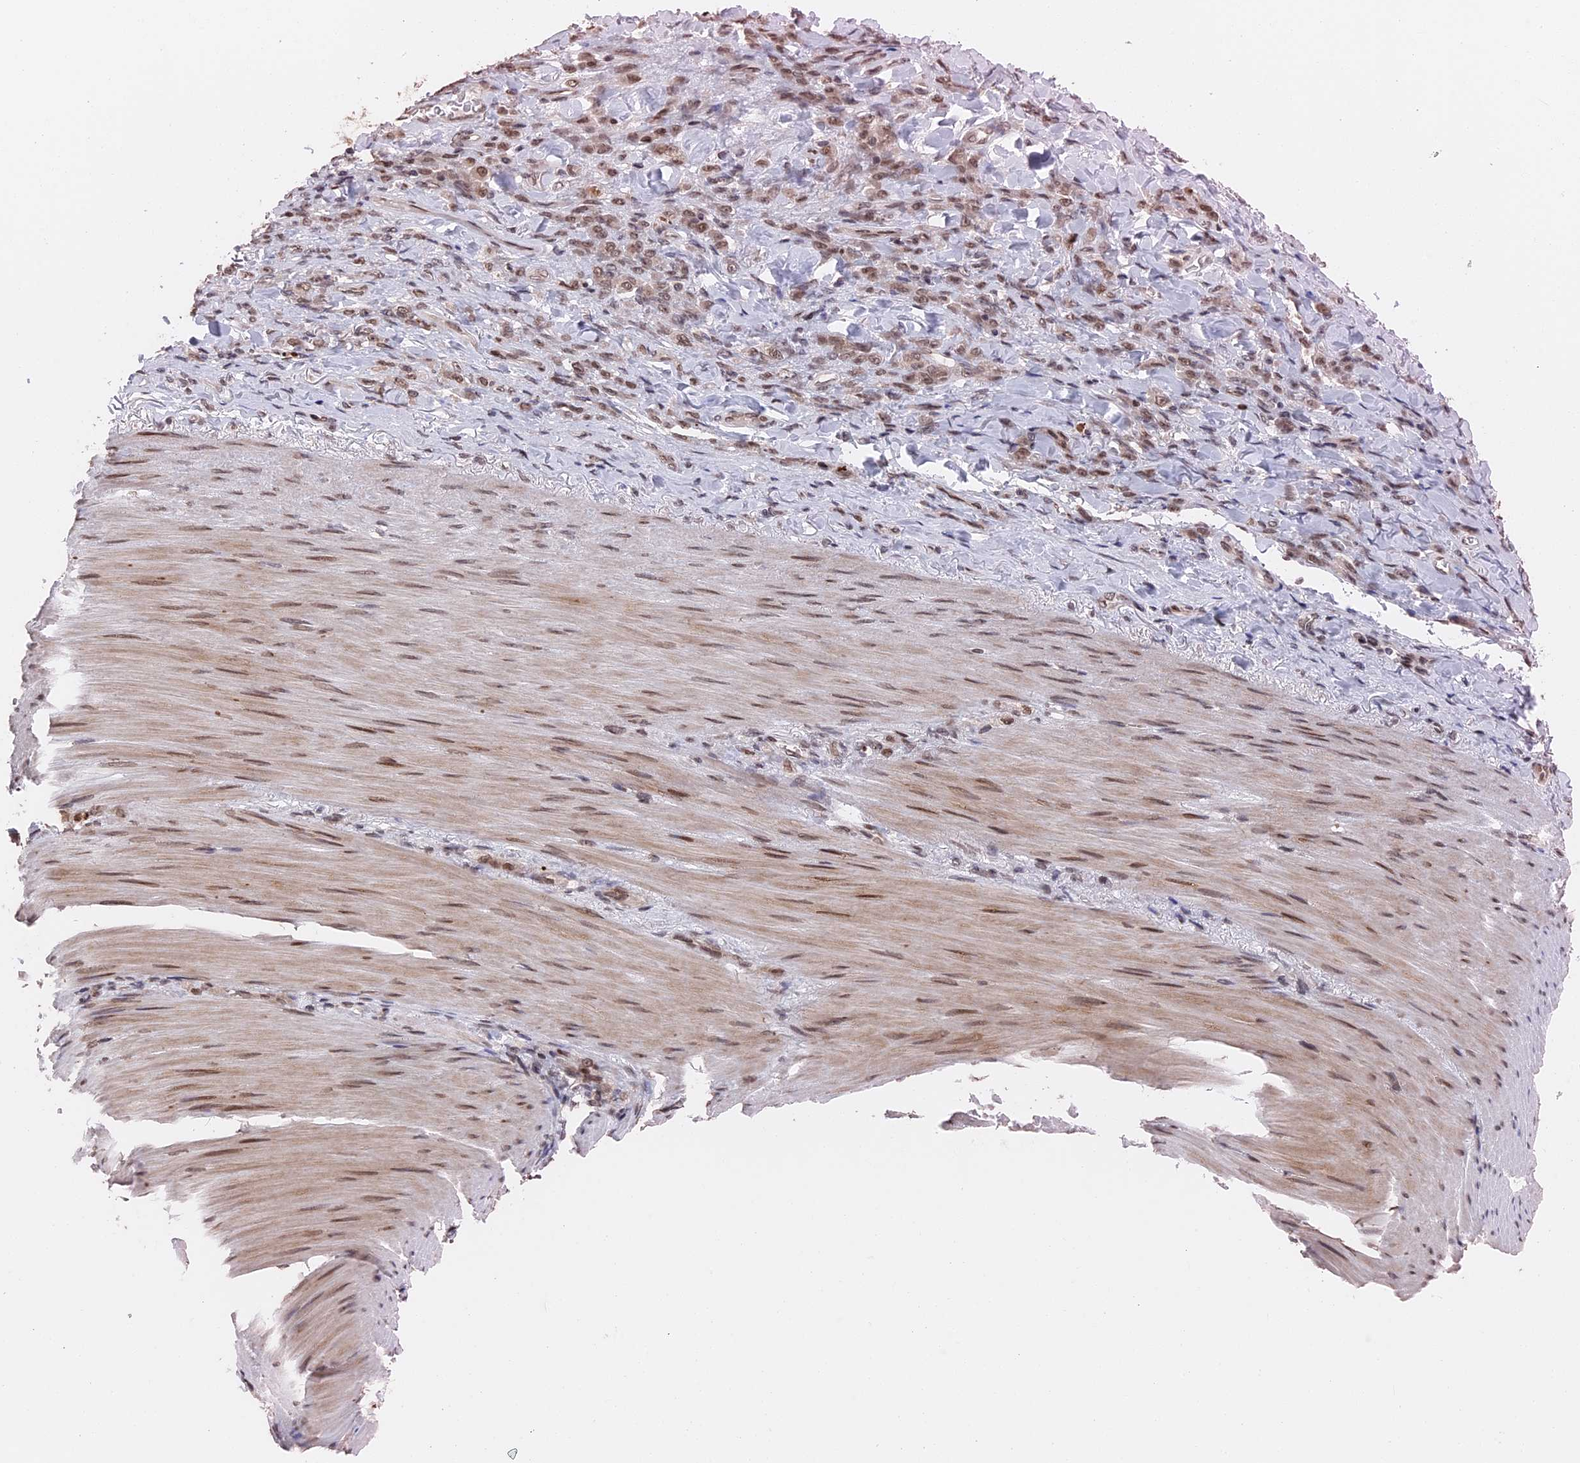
{"staining": {"intensity": "weak", "quantity": ">75%", "location": "nuclear"}, "tissue": "stomach cancer", "cell_type": "Tumor cells", "image_type": "cancer", "snomed": [{"axis": "morphology", "description": "Normal tissue, NOS"}, {"axis": "morphology", "description": "Adenocarcinoma, NOS"}, {"axis": "topography", "description": "Stomach"}], "caption": "Tumor cells exhibit weak nuclear staining in about >75% of cells in adenocarcinoma (stomach).", "gene": "NR2C2AP", "patient": {"sex": "male", "age": 82}}